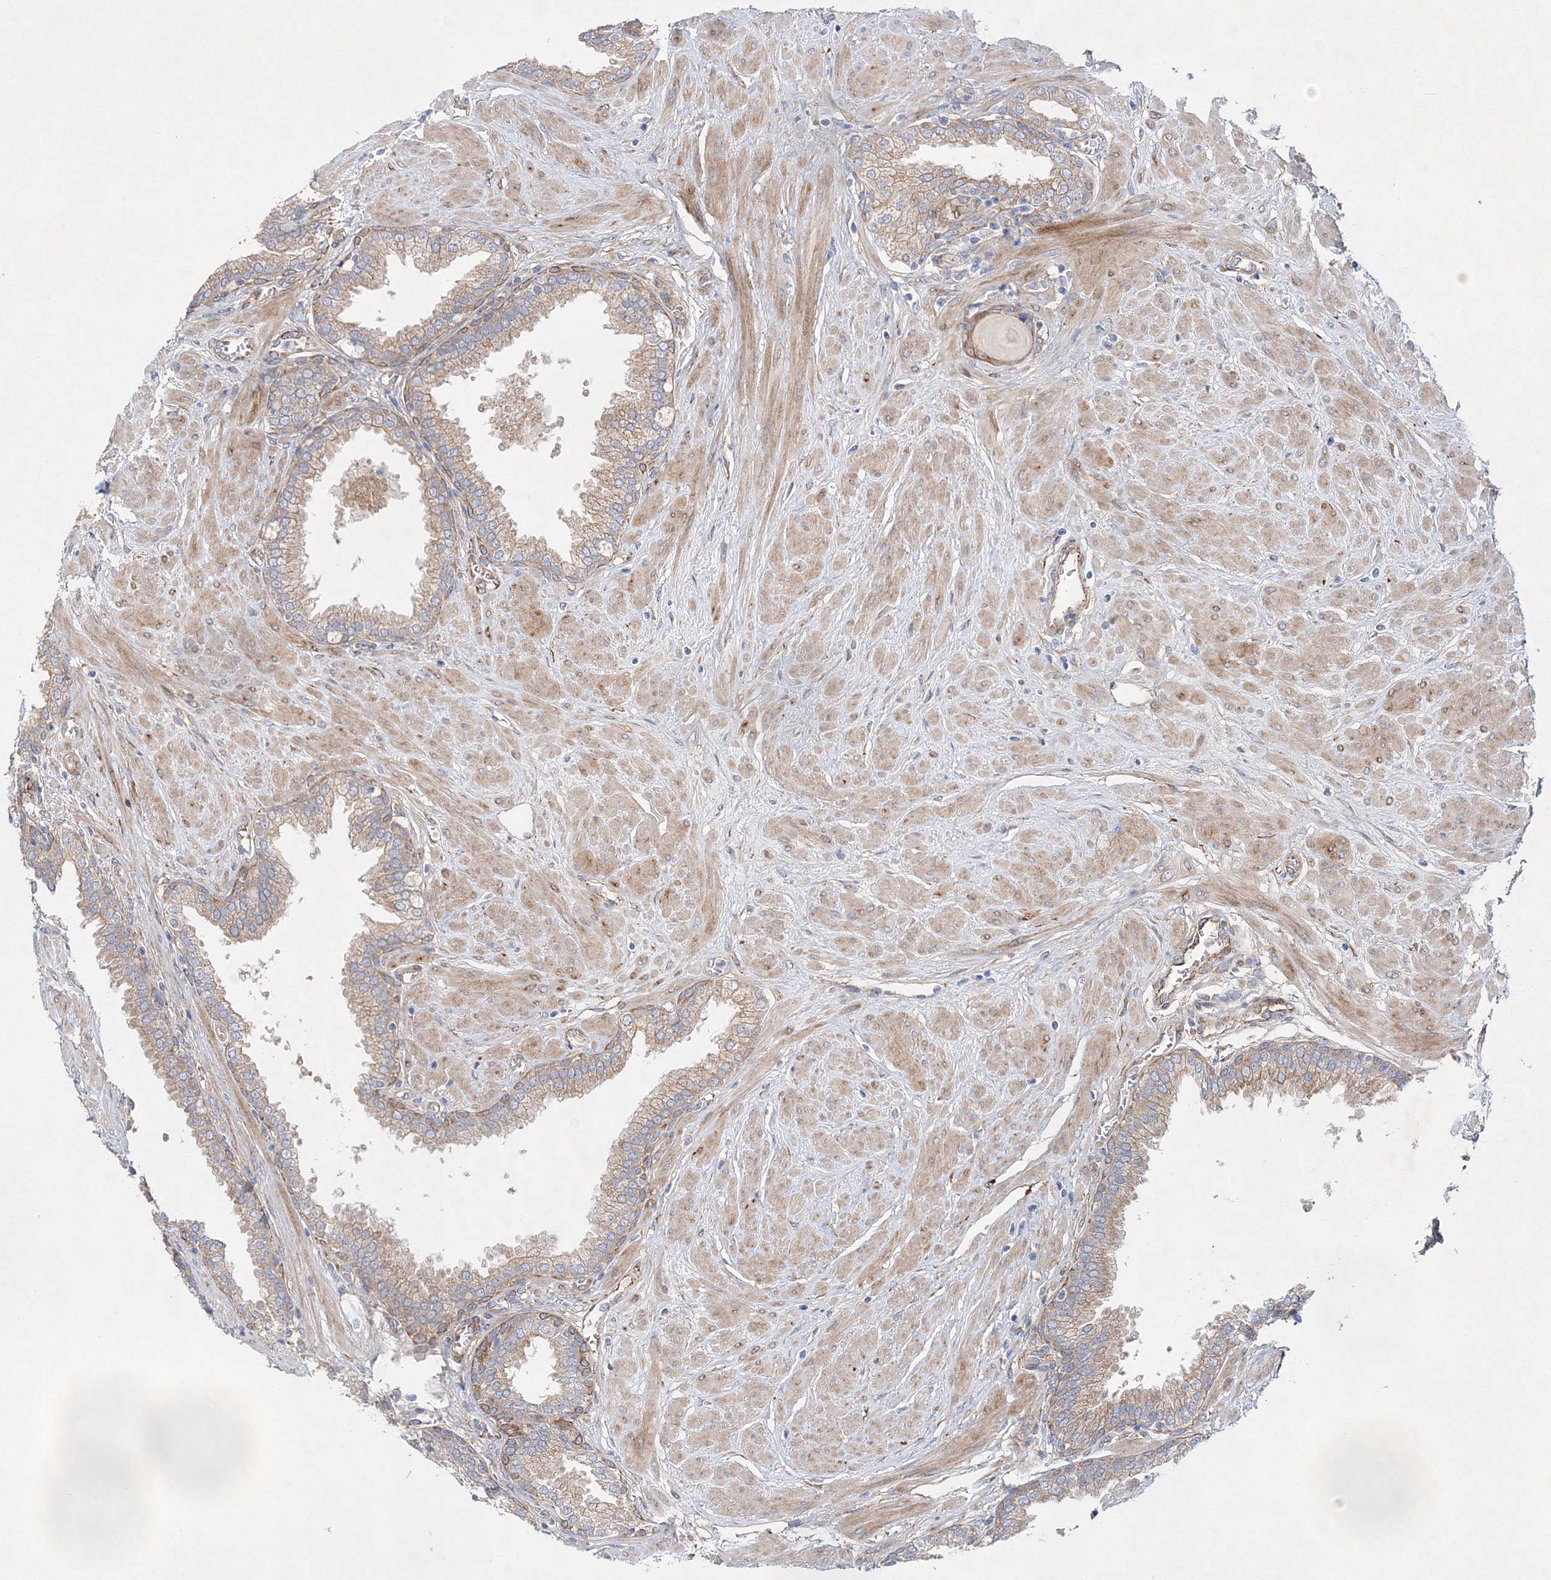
{"staining": {"intensity": "moderate", "quantity": ">75%", "location": "cytoplasmic/membranous"}, "tissue": "prostate", "cell_type": "Glandular cells", "image_type": "normal", "snomed": [{"axis": "morphology", "description": "Normal tissue, NOS"}, {"axis": "topography", "description": "Prostate"}], "caption": "Immunohistochemistry (IHC) photomicrograph of benign human prostate stained for a protein (brown), which shows medium levels of moderate cytoplasmic/membranous staining in about >75% of glandular cells.", "gene": "ZFYVE16", "patient": {"sex": "male", "age": 51}}